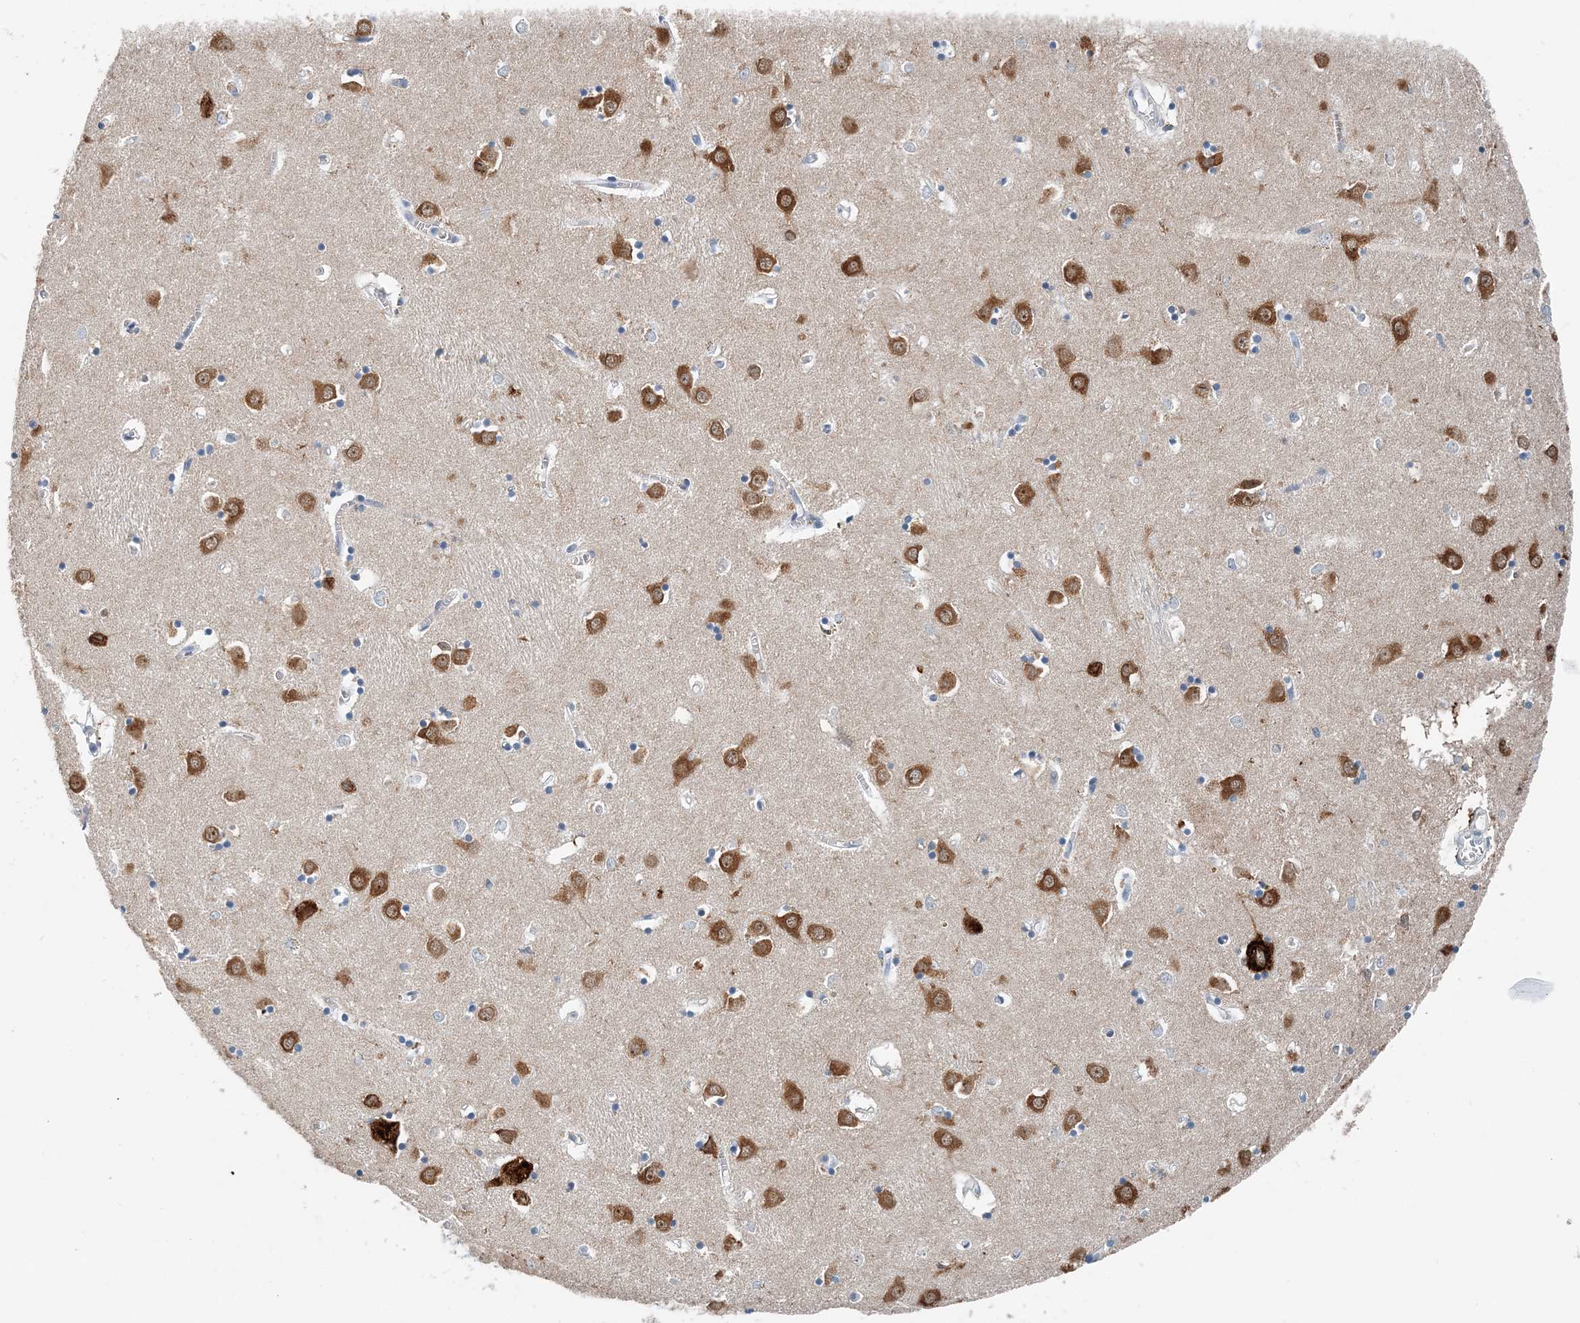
{"staining": {"intensity": "moderate", "quantity": "<25%", "location": "cytoplasmic/membranous"}, "tissue": "caudate", "cell_type": "Glial cells", "image_type": "normal", "snomed": [{"axis": "morphology", "description": "Normal tissue, NOS"}, {"axis": "topography", "description": "Lateral ventricle wall"}], "caption": "A low amount of moderate cytoplasmic/membranous positivity is seen in approximately <25% of glial cells in benign caudate.", "gene": "EEF1A2", "patient": {"sex": "male", "age": 70}}